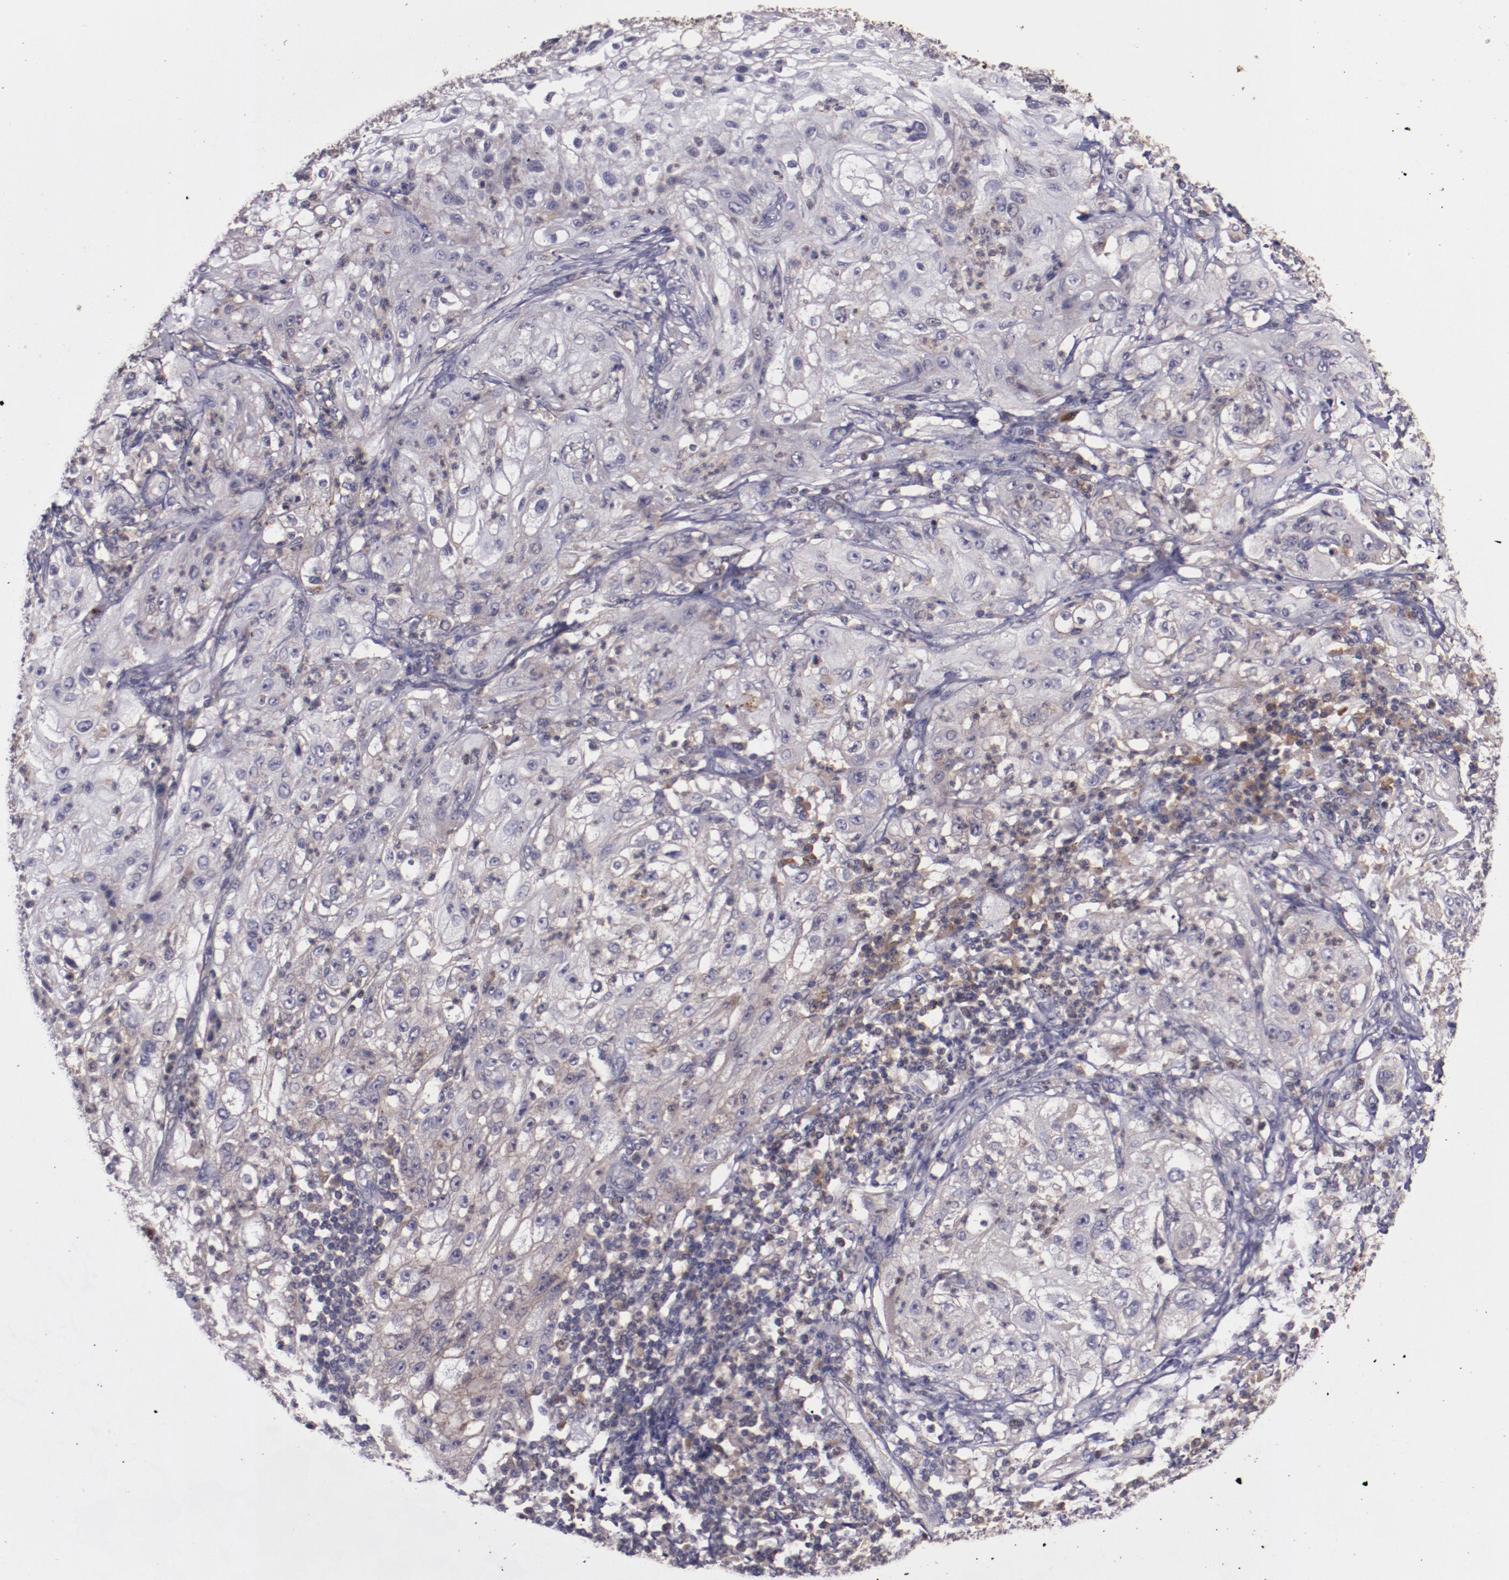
{"staining": {"intensity": "weak", "quantity": ">75%", "location": "cytoplasmic/membranous"}, "tissue": "lung cancer", "cell_type": "Tumor cells", "image_type": "cancer", "snomed": [{"axis": "morphology", "description": "Inflammation, NOS"}, {"axis": "morphology", "description": "Squamous cell carcinoma, NOS"}, {"axis": "topography", "description": "Lymph node"}, {"axis": "topography", "description": "Soft tissue"}, {"axis": "topography", "description": "Lung"}], "caption": "Brown immunohistochemical staining in human lung cancer (squamous cell carcinoma) demonstrates weak cytoplasmic/membranous staining in about >75% of tumor cells.", "gene": "FTSJ1", "patient": {"sex": "male", "age": 66}}